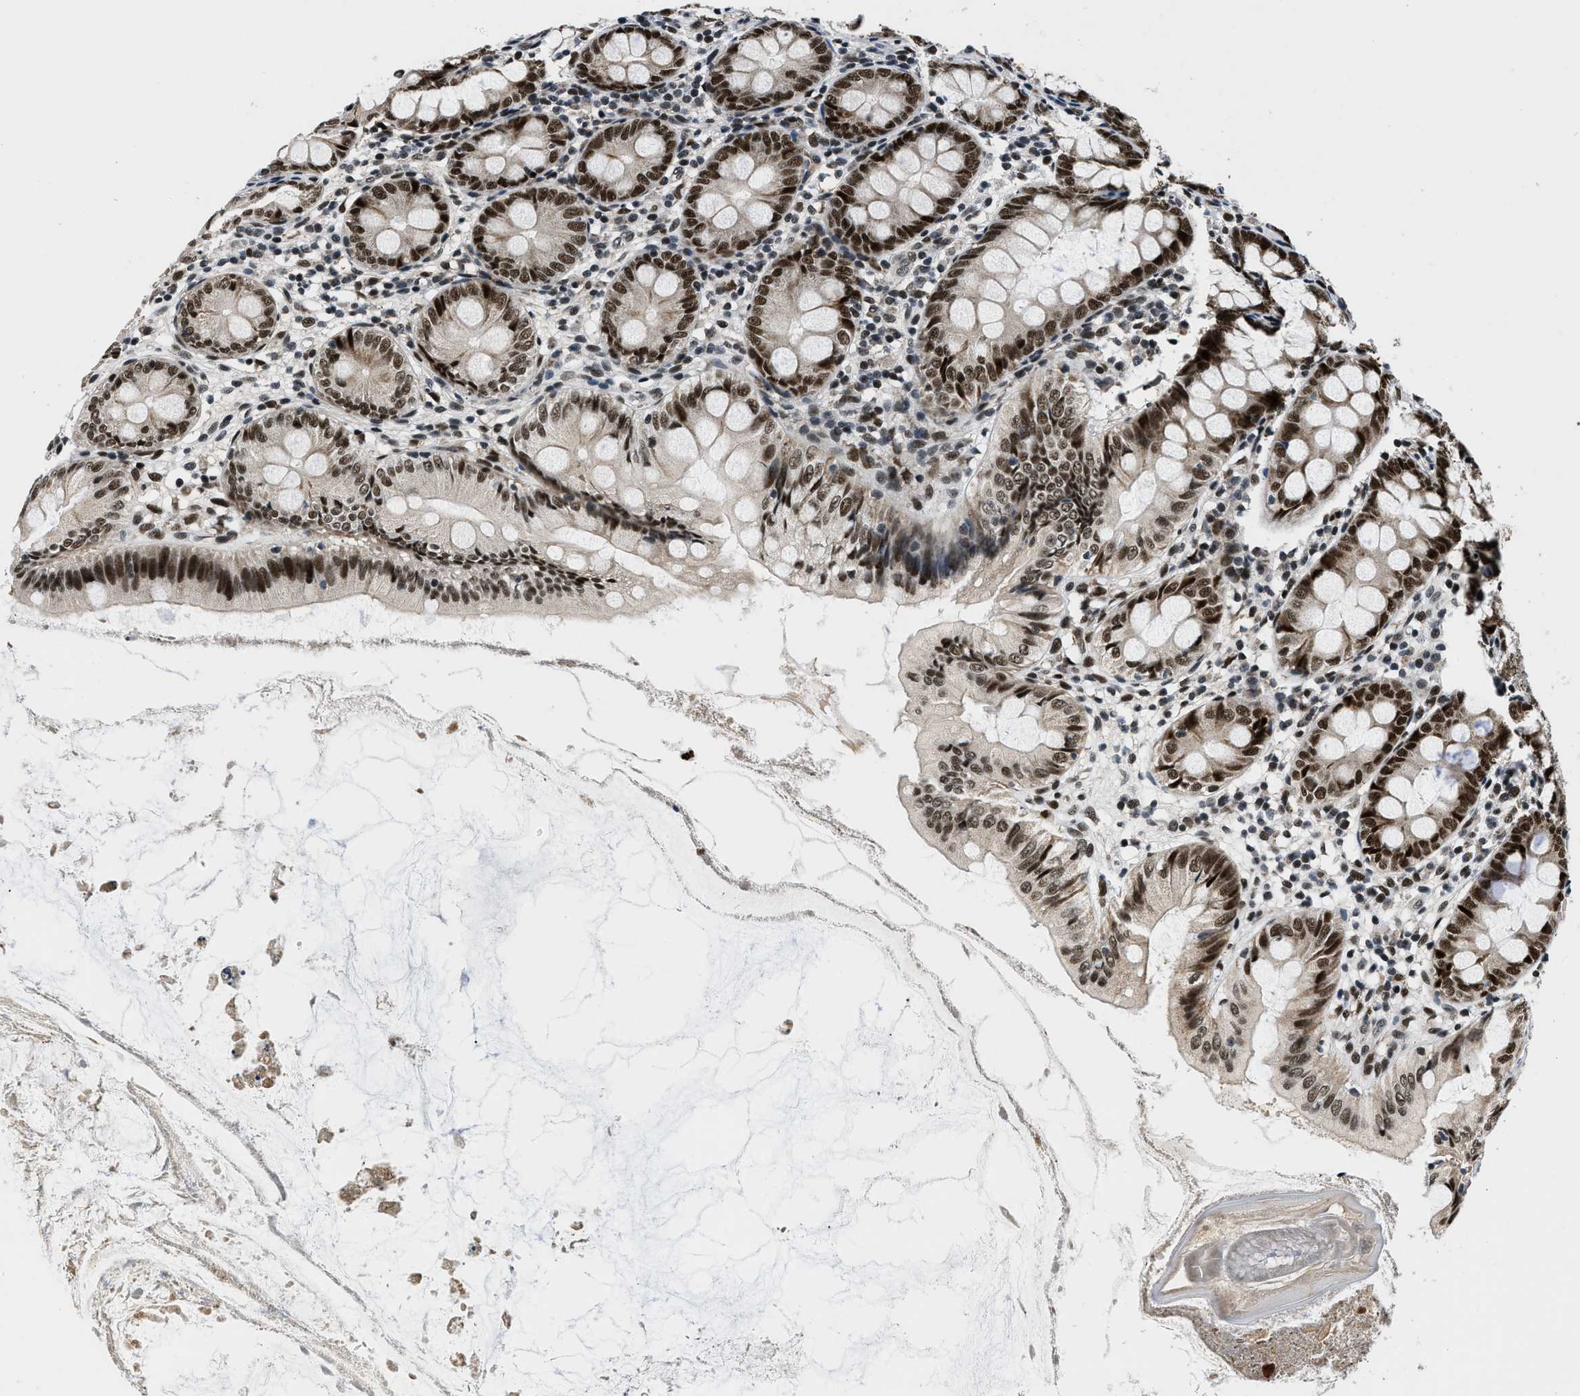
{"staining": {"intensity": "strong", "quantity": ">75%", "location": "nuclear"}, "tissue": "appendix", "cell_type": "Glandular cells", "image_type": "normal", "snomed": [{"axis": "morphology", "description": "Normal tissue, NOS"}, {"axis": "topography", "description": "Appendix"}], "caption": "A brown stain labels strong nuclear expression of a protein in glandular cells of normal human appendix. The staining was performed using DAB (3,3'-diaminobenzidine), with brown indicating positive protein expression. Nuclei are stained blue with hematoxylin.", "gene": "KDM3B", "patient": {"sex": "female", "age": 77}}